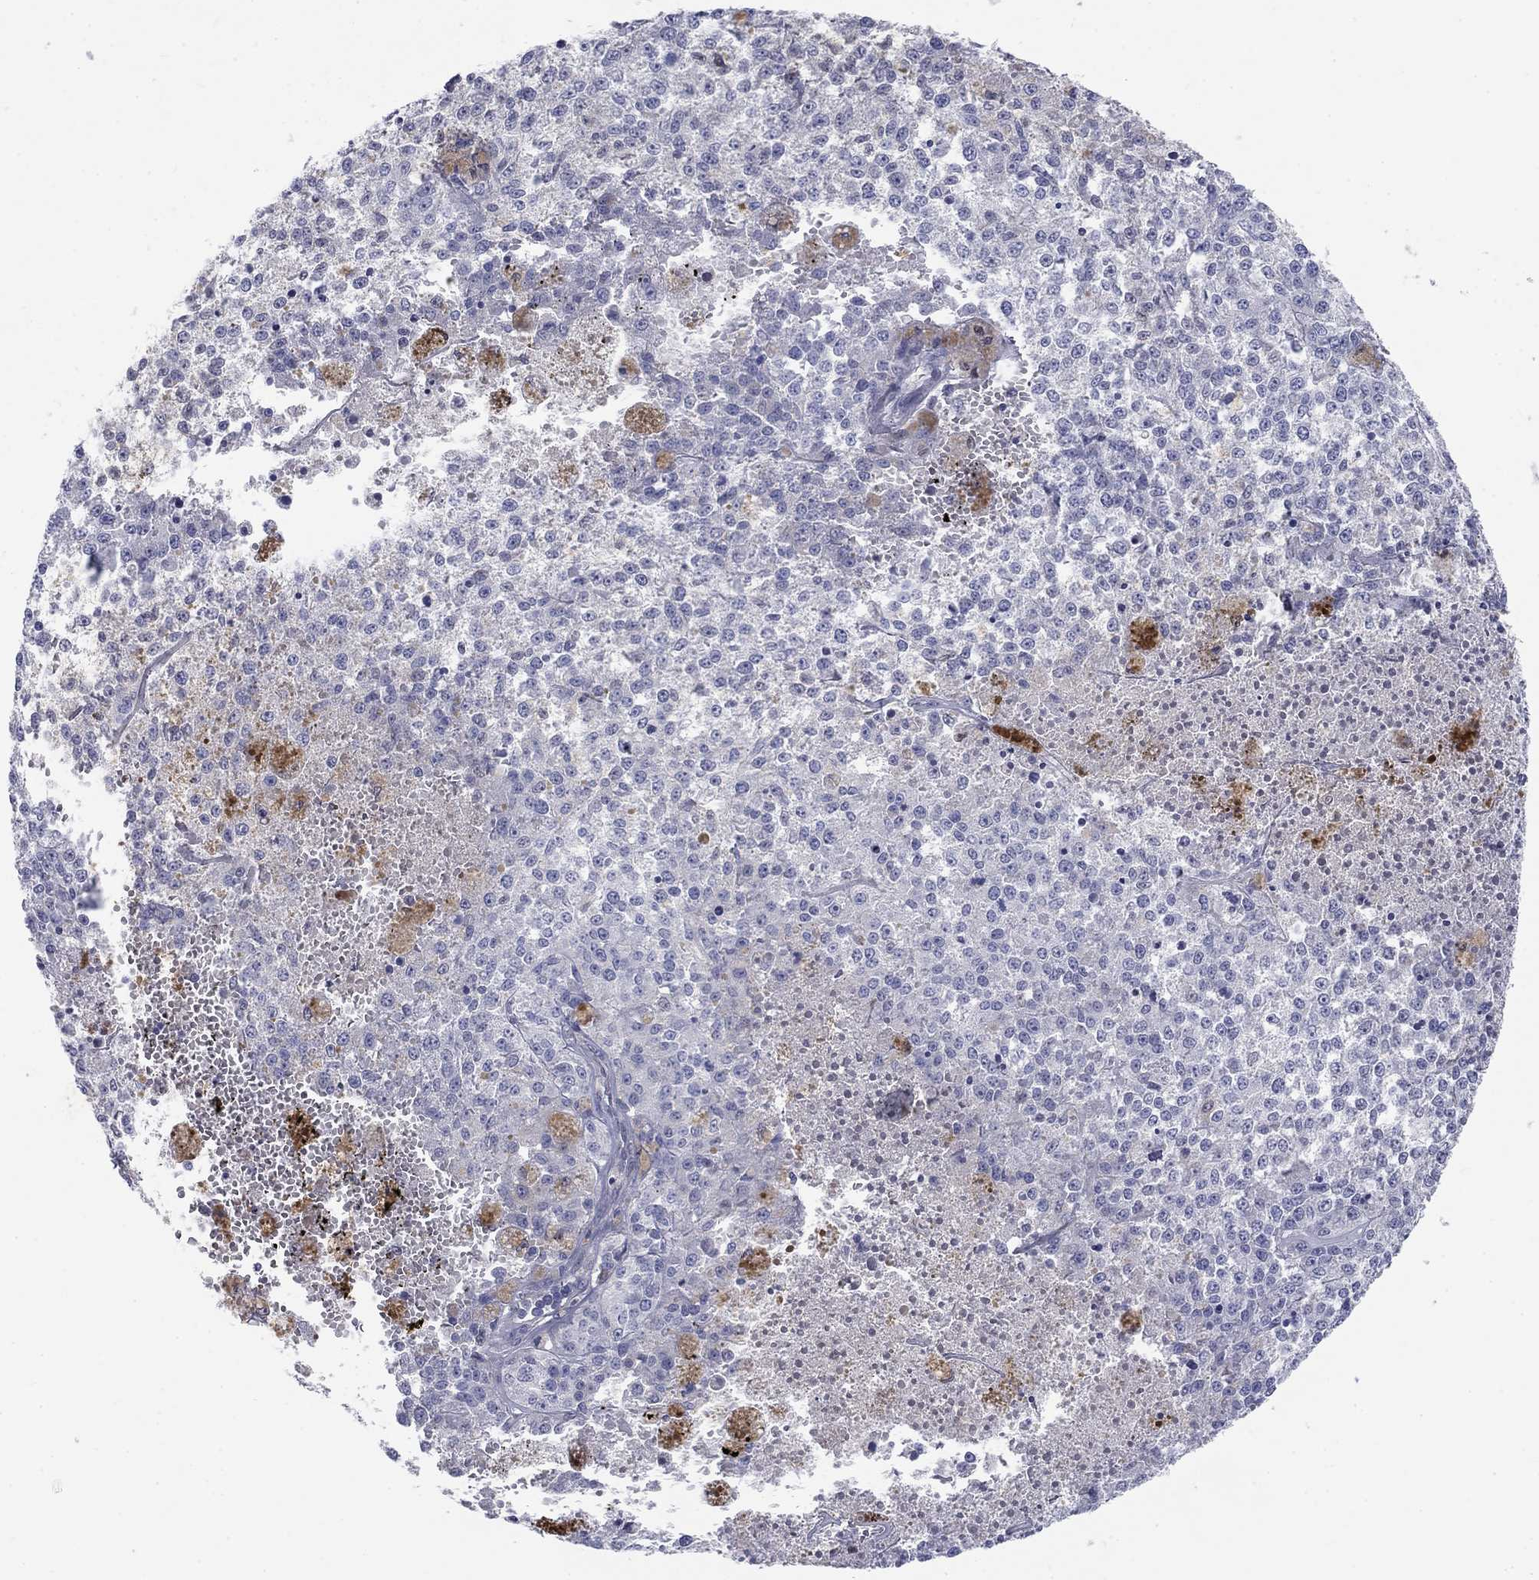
{"staining": {"intensity": "negative", "quantity": "none", "location": "none"}, "tissue": "melanoma", "cell_type": "Tumor cells", "image_type": "cancer", "snomed": [{"axis": "morphology", "description": "Malignant melanoma, Metastatic site"}, {"axis": "topography", "description": "Lymph node"}], "caption": "Immunohistochemistry (IHC) histopathology image of neoplastic tissue: human melanoma stained with DAB (3,3'-diaminobenzidine) exhibits no significant protein expression in tumor cells.", "gene": "EGFLAM", "patient": {"sex": "female", "age": 64}}